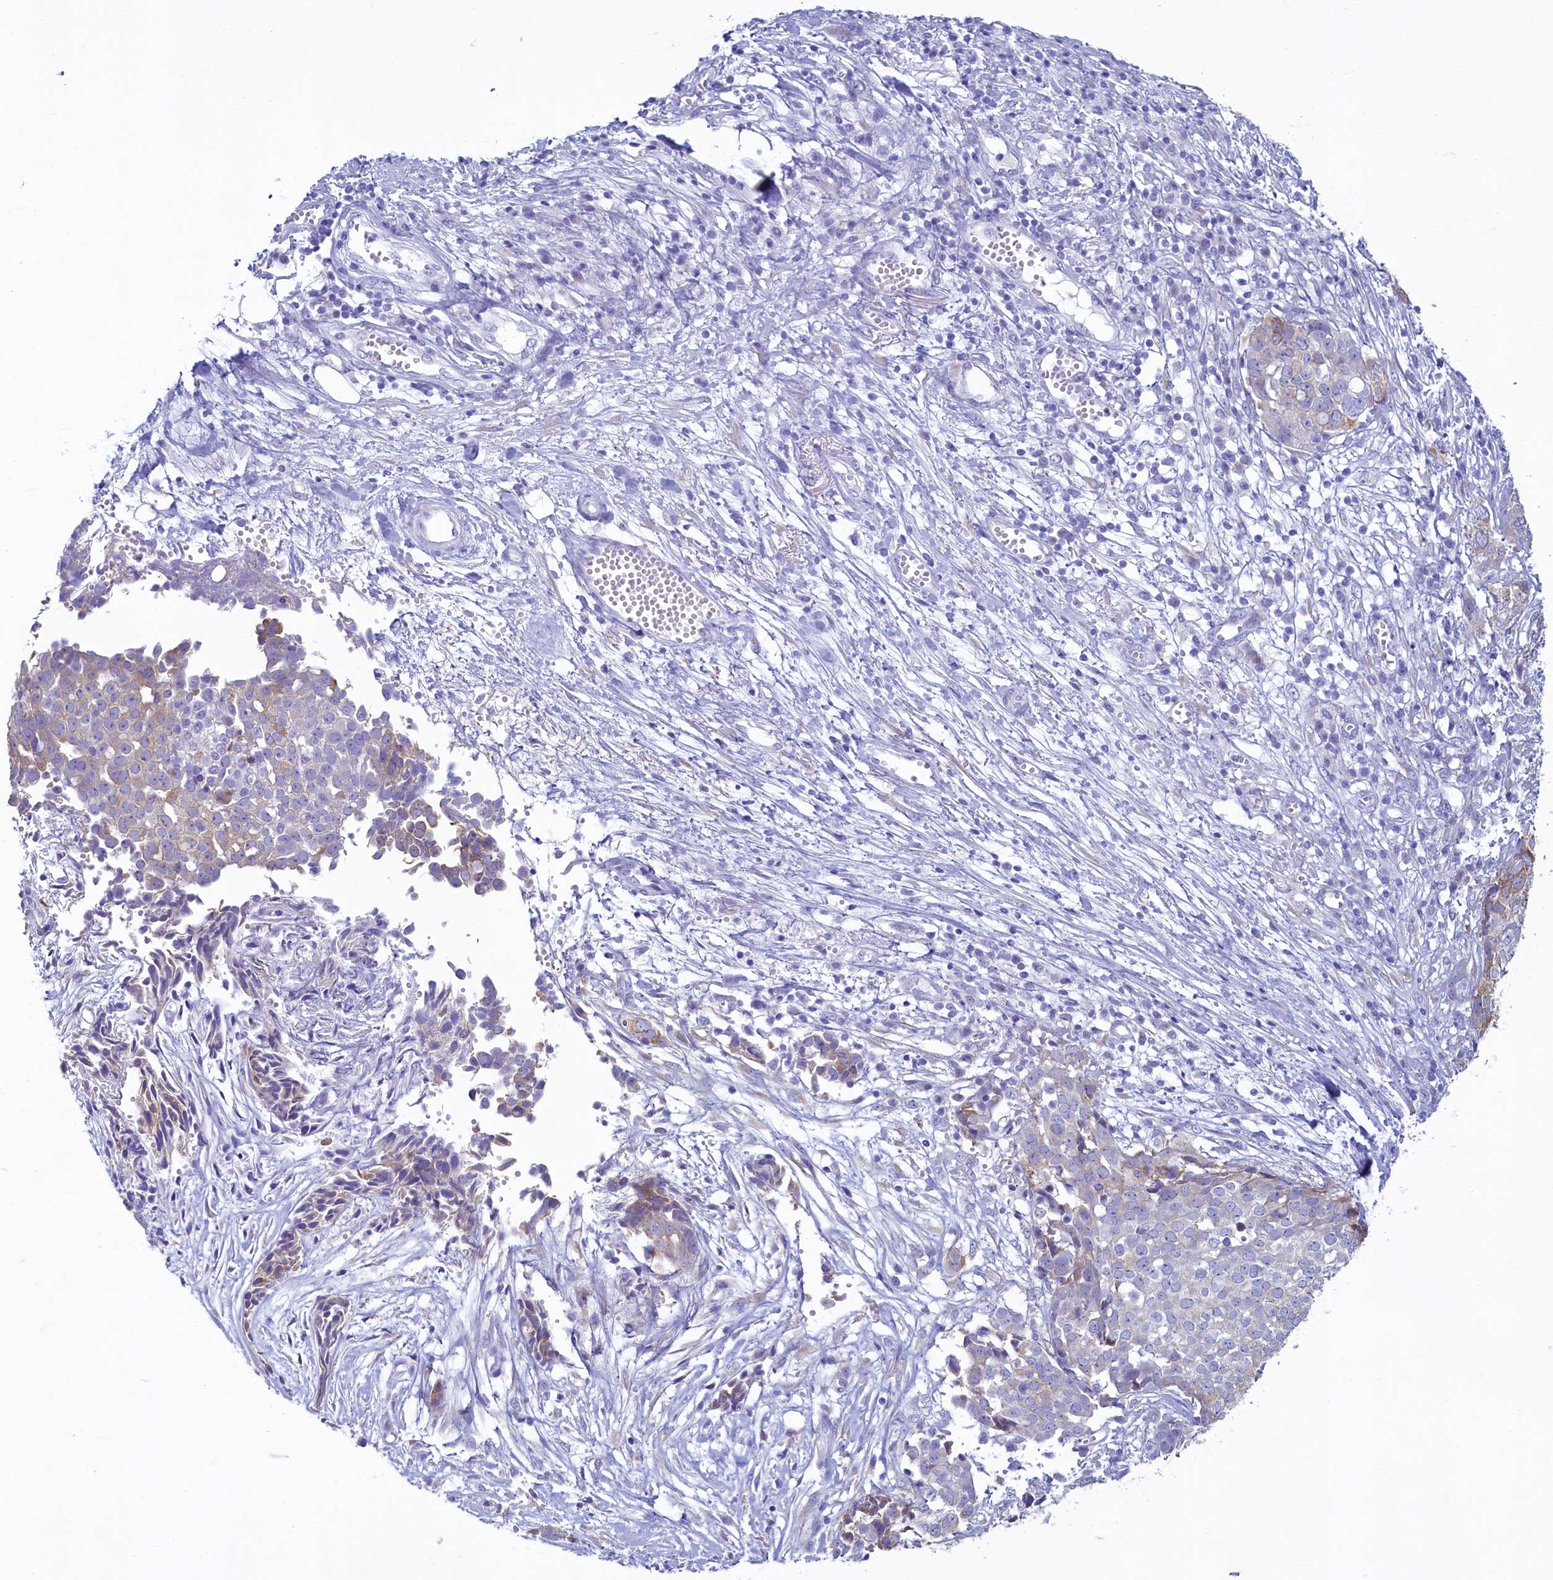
{"staining": {"intensity": "weak", "quantity": "<25%", "location": "cytoplasmic/membranous"}, "tissue": "ovarian cancer", "cell_type": "Tumor cells", "image_type": "cancer", "snomed": [{"axis": "morphology", "description": "Cystadenocarcinoma, serous, NOS"}, {"axis": "topography", "description": "Soft tissue"}, {"axis": "topography", "description": "Ovary"}], "caption": "The micrograph reveals no significant staining in tumor cells of serous cystadenocarcinoma (ovarian). (Immunohistochemistry, brightfield microscopy, high magnification).", "gene": "SKA3", "patient": {"sex": "female", "age": 57}}